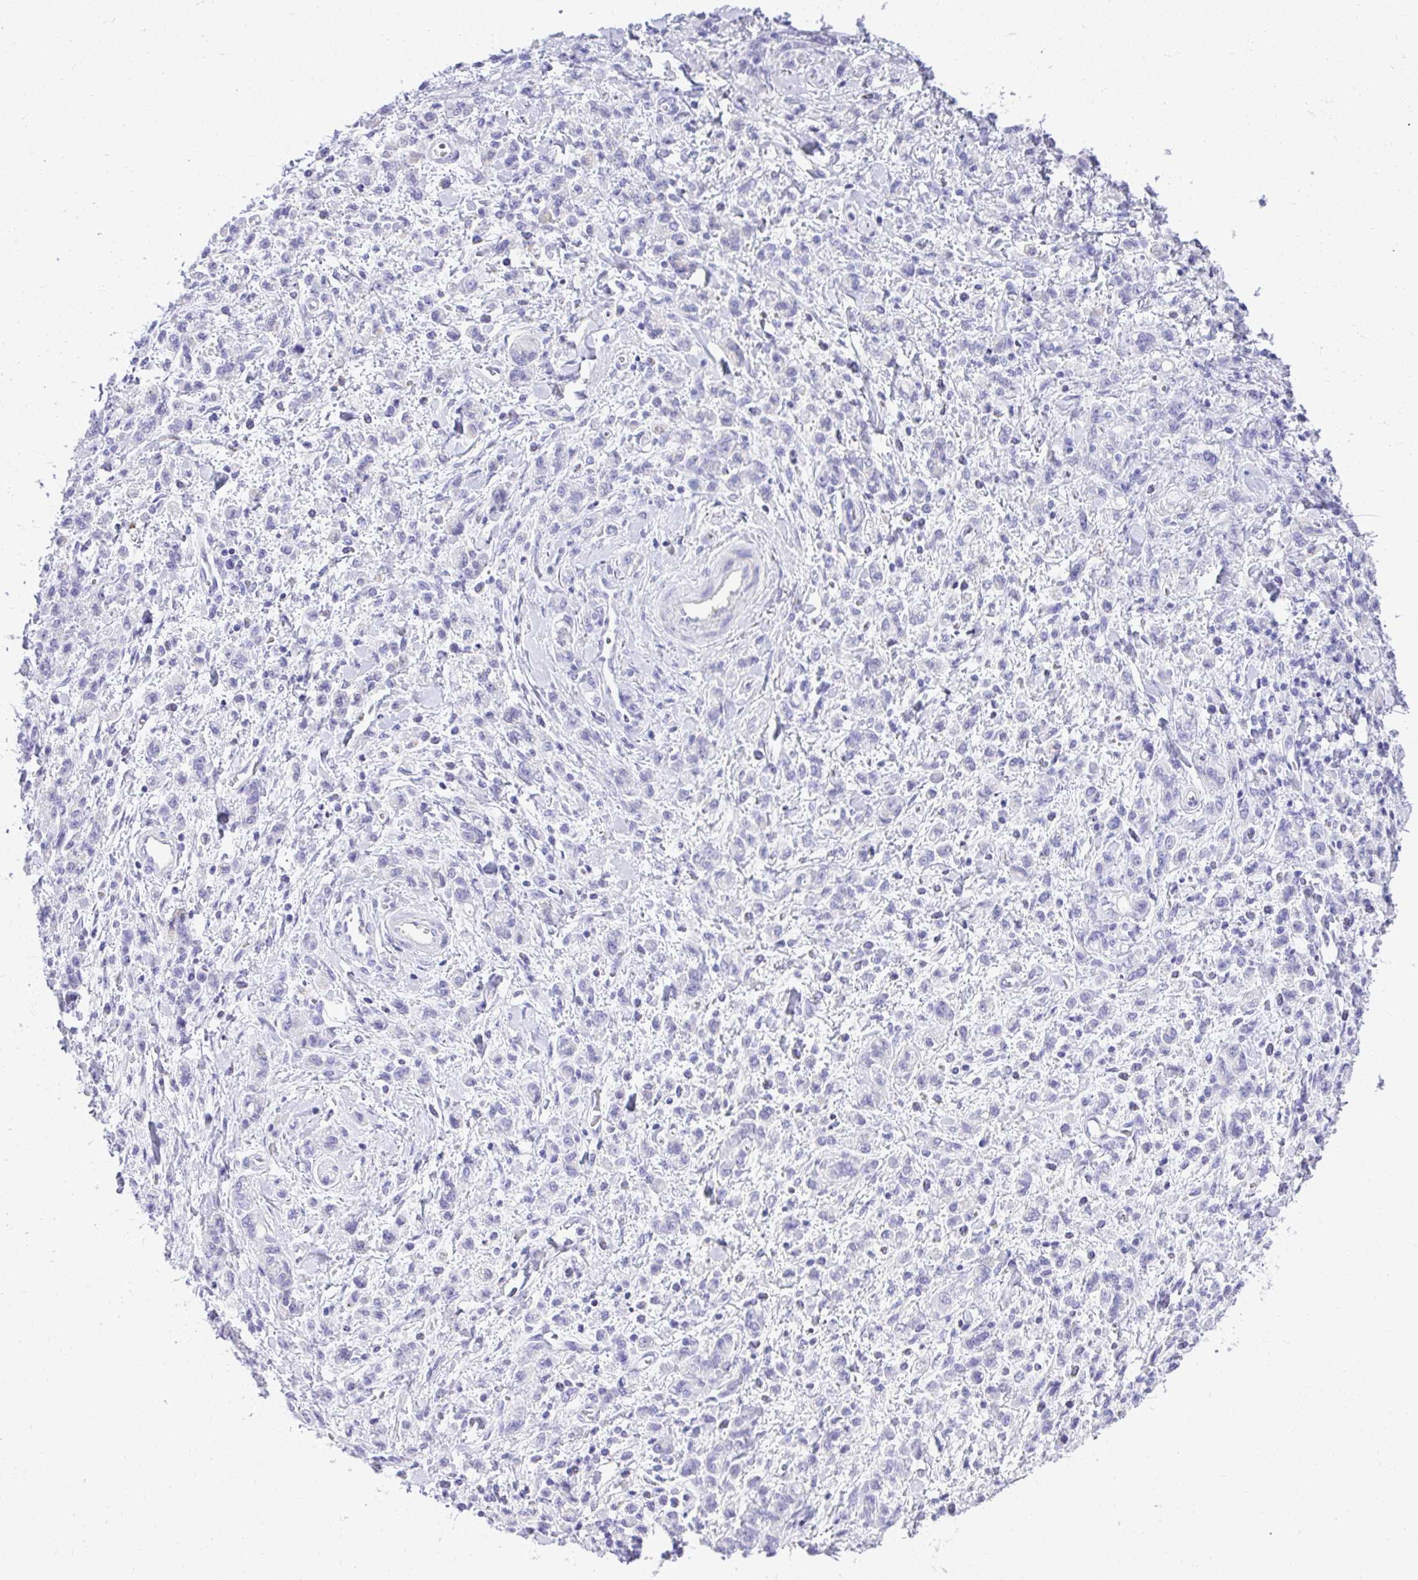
{"staining": {"intensity": "negative", "quantity": "none", "location": "none"}, "tissue": "stomach cancer", "cell_type": "Tumor cells", "image_type": "cancer", "snomed": [{"axis": "morphology", "description": "Adenocarcinoma, NOS"}, {"axis": "topography", "description": "Stomach"}], "caption": "Immunohistochemical staining of stomach adenocarcinoma shows no significant positivity in tumor cells.", "gene": "ST6GALNAC3", "patient": {"sex": "male", "age": 77}}